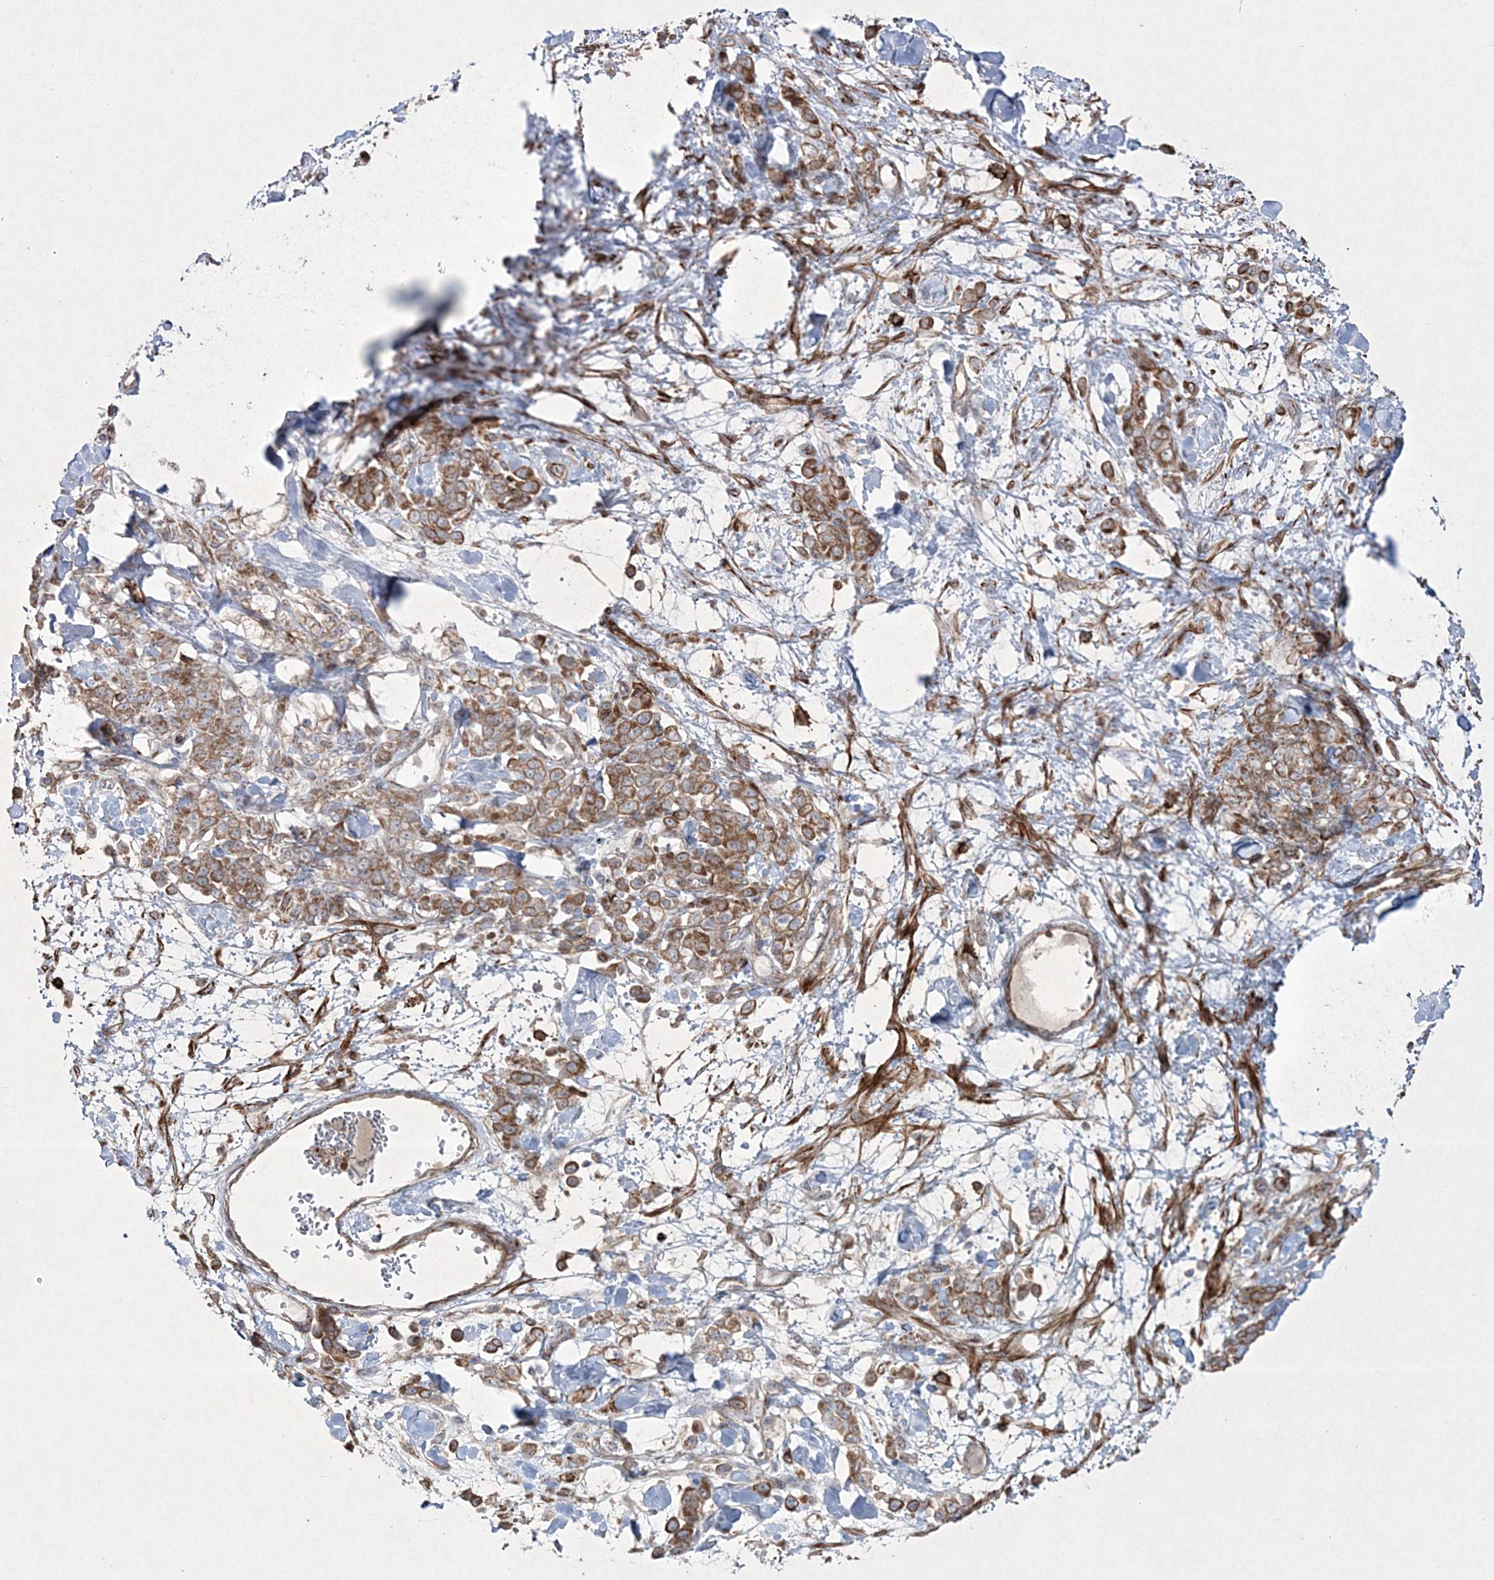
{"staining": {"intensity": "moderate", "quantity": ">75%", "location": "cytoplasmic/membranous"}, "tissue": "stomach cancer", "cell_type": "Tumor cells", "image_type": "cancer", "snomed": [{"axis": "morphology", "description": "Normal tissue, NOS"}, {"axis": "morphology", "description": "Adenocarcinoma, NOS"}, {"axis": "topography", "description": "Stomach"}], "caption": "Stomach cancer (adenocarcinoma) stained with immunohistochemistry (IHC) reveals moderate cytoplasmic/membranous staining in approximately >75% of tumor cells. Immunohistochemistry stains the protein of interest in brown and the nuclei are stained blue.", "gene": "RICTOR", "patient": {"sex": "male", "age": 82}}